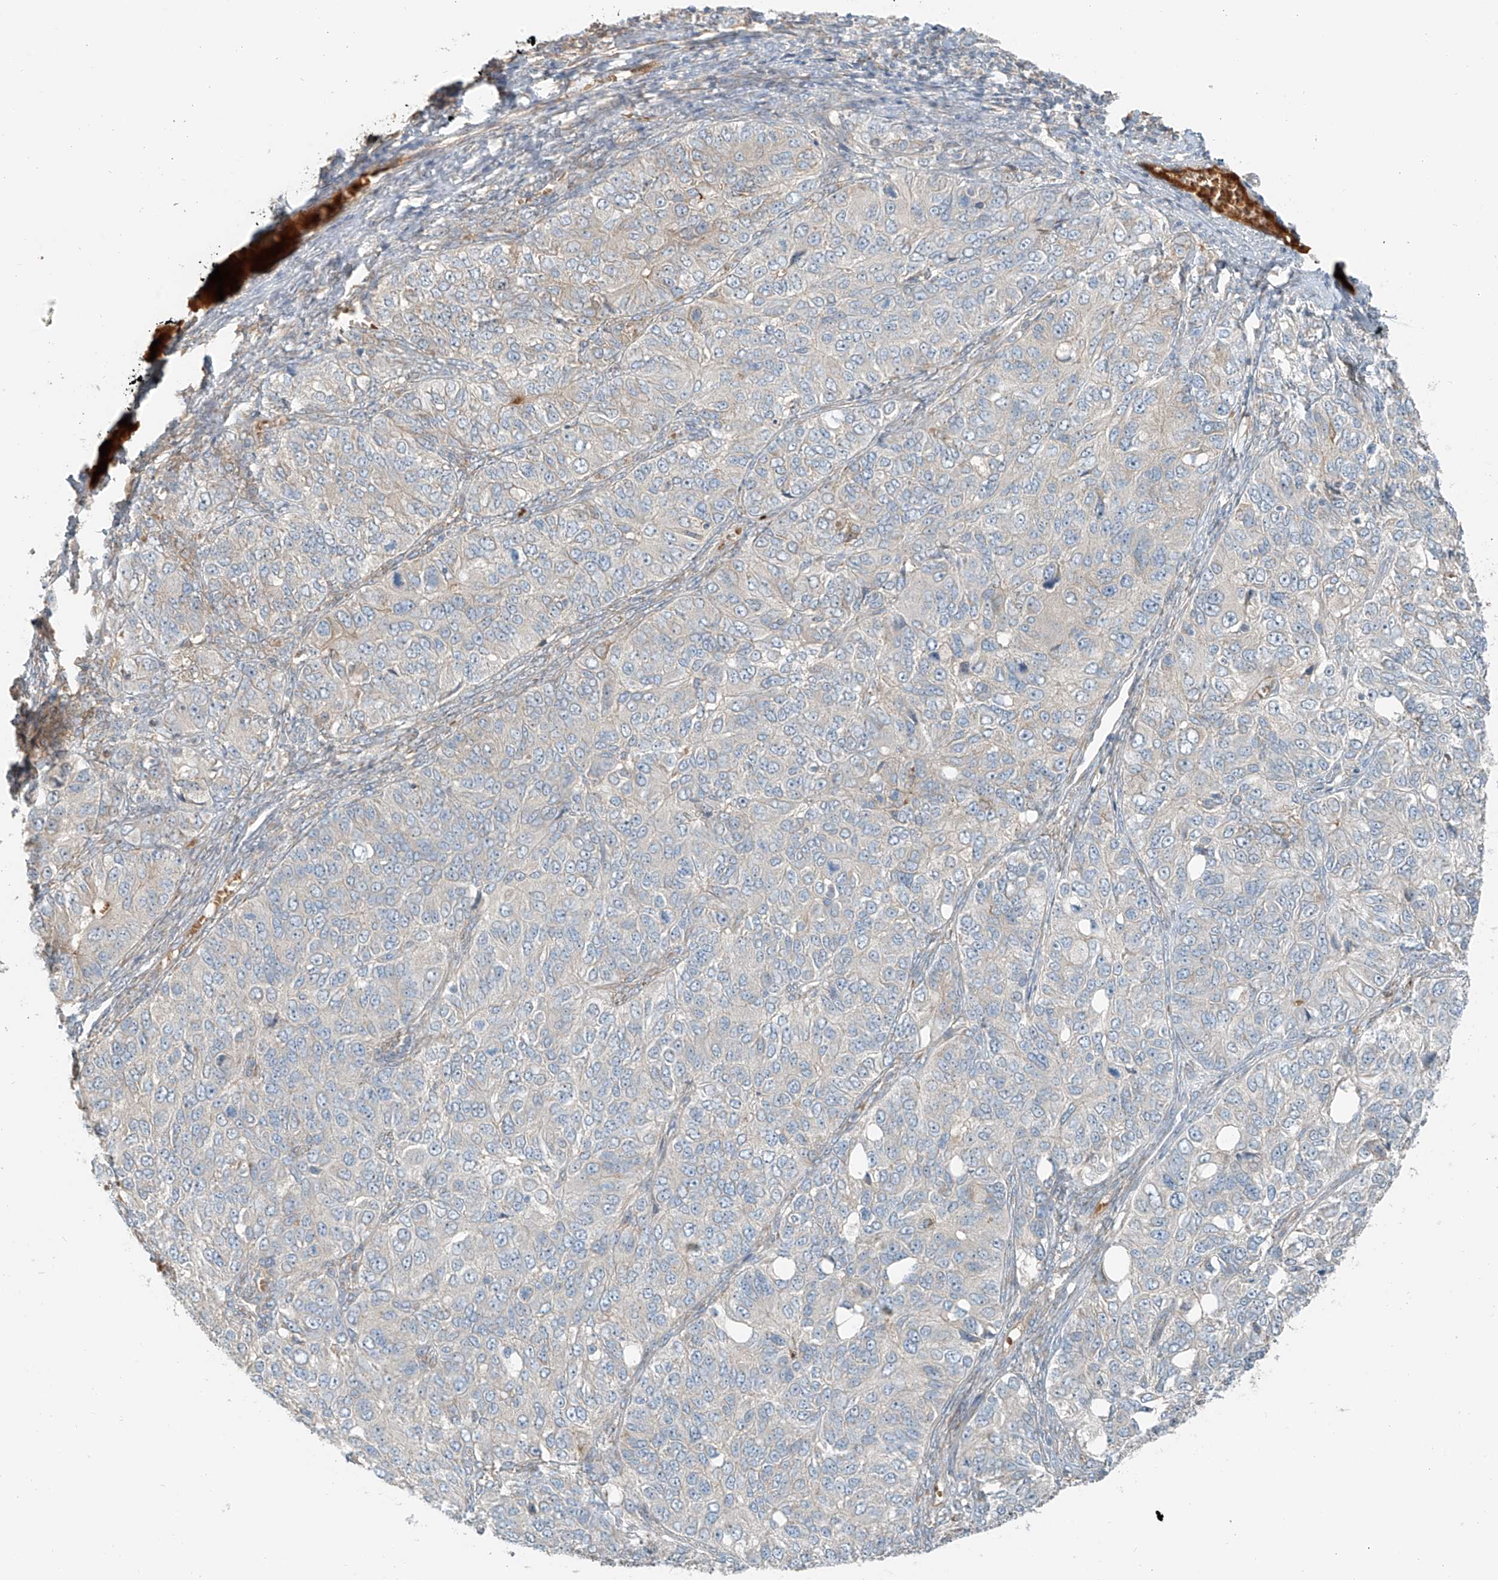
{"staining": {"intensity": "negative", "quantity": "none", "location": "none"}, "tissue": "ovarian cancer", "cell_type": "Tumor cells", "image_type": "cancer", "snomed": [{"axis": "morphology", "description": "Carcinoma, endometroid"}, {"axis": "topography", "description": "Ovary"}], "caption": "This is an immunohistochemistry image of human ovarian cancer. There is no expression in tumor cells.", "gene": "FSTL1", "patient": {"sex": "female", "age": 51}}